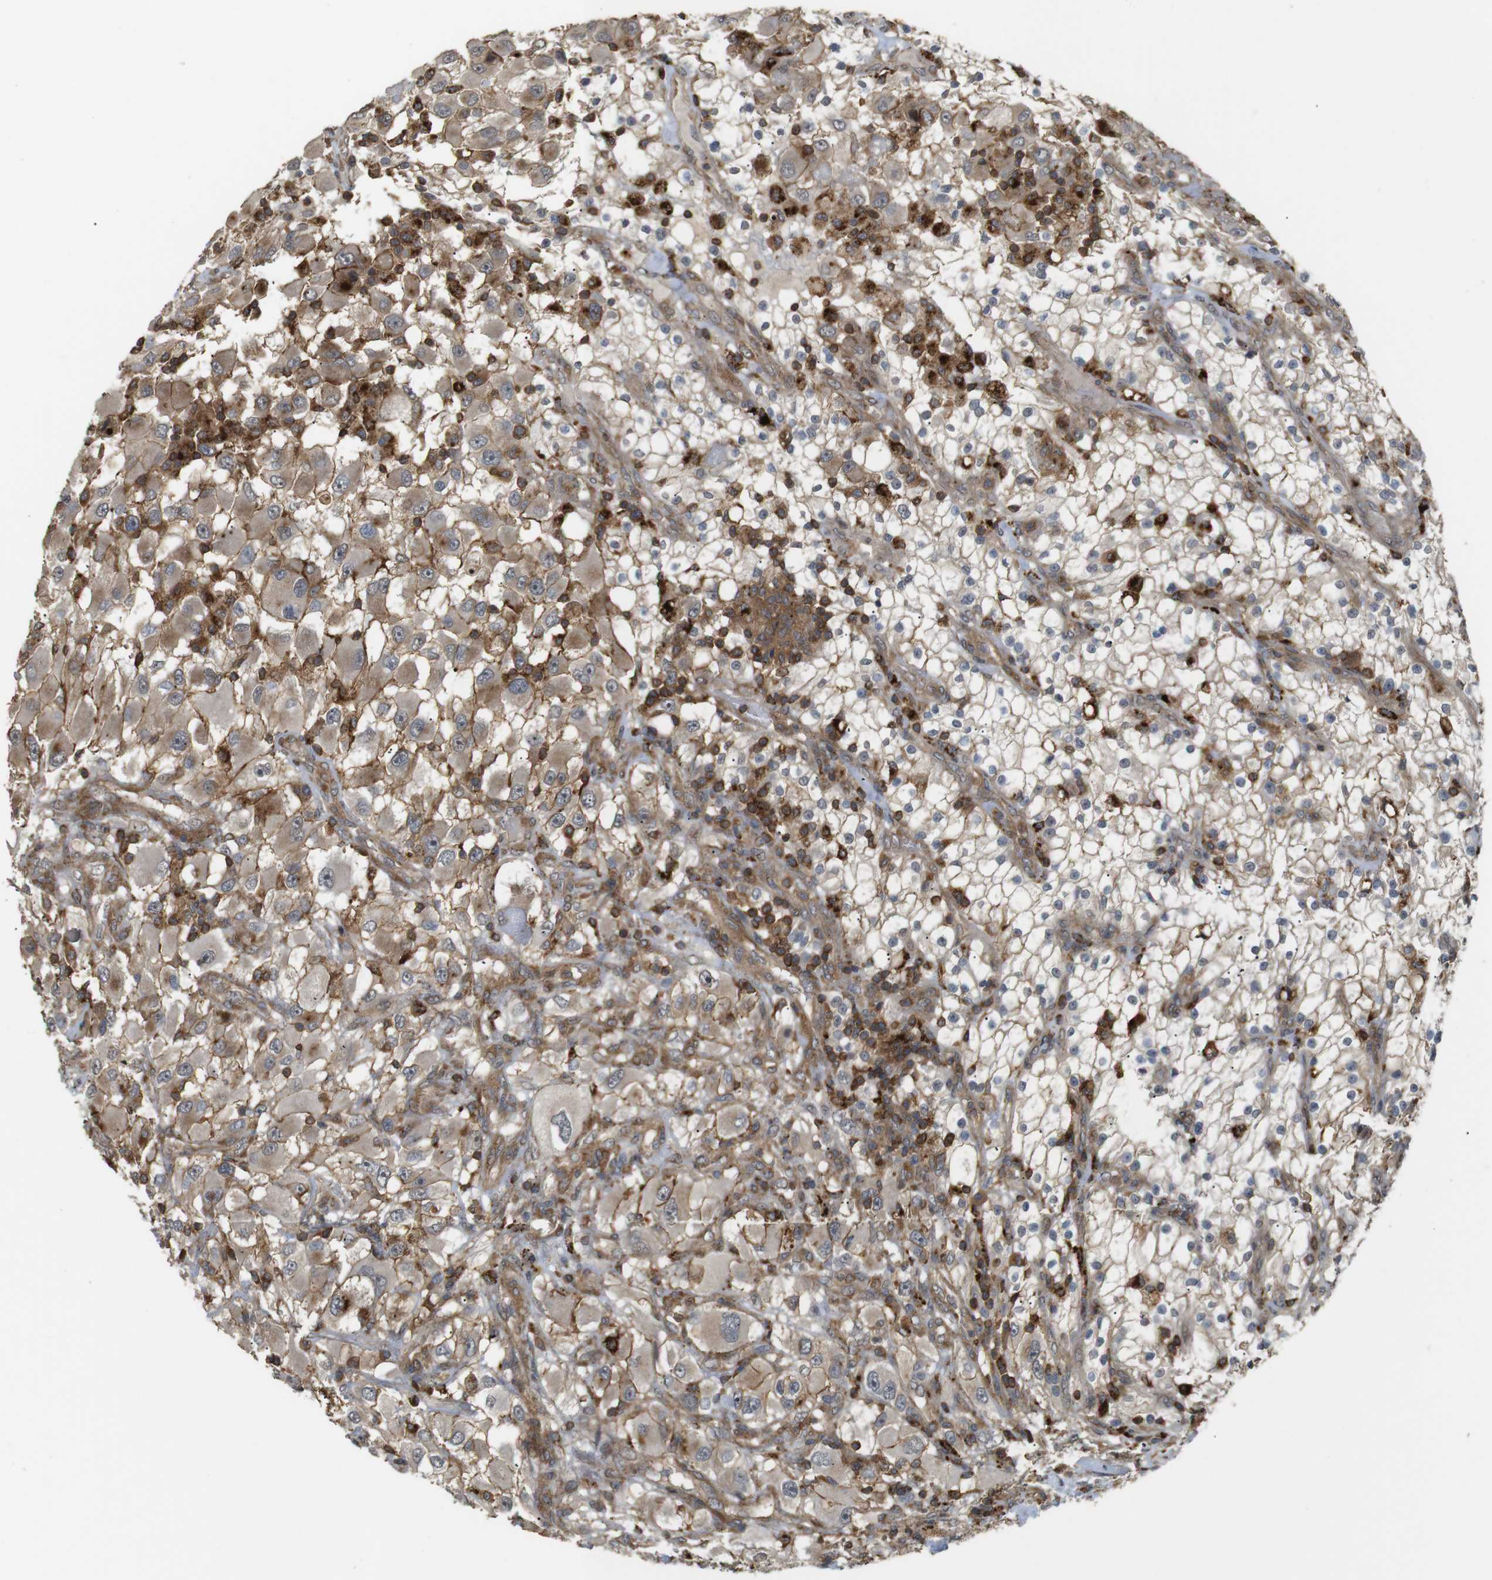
{"staining": {"intensity": "moderate", "quantity": ">75%", "location": "cytoplasmic/membranous"}, "tissue": "renal cancer", "cell_type": "Tumor cells", "image_type": "cancer", "snomed": [{"axis": "morphology", "description": "Adenocarcinoma, NOS"}, {"axis": "topography", "description": "Kidney"}], "caption": "Human adenocarcinoma (renal) stained with a protein marker displays moderate staining in tumor cells.", "gene": "KSR1", "patient": {"sex": "female", "age": 52}}